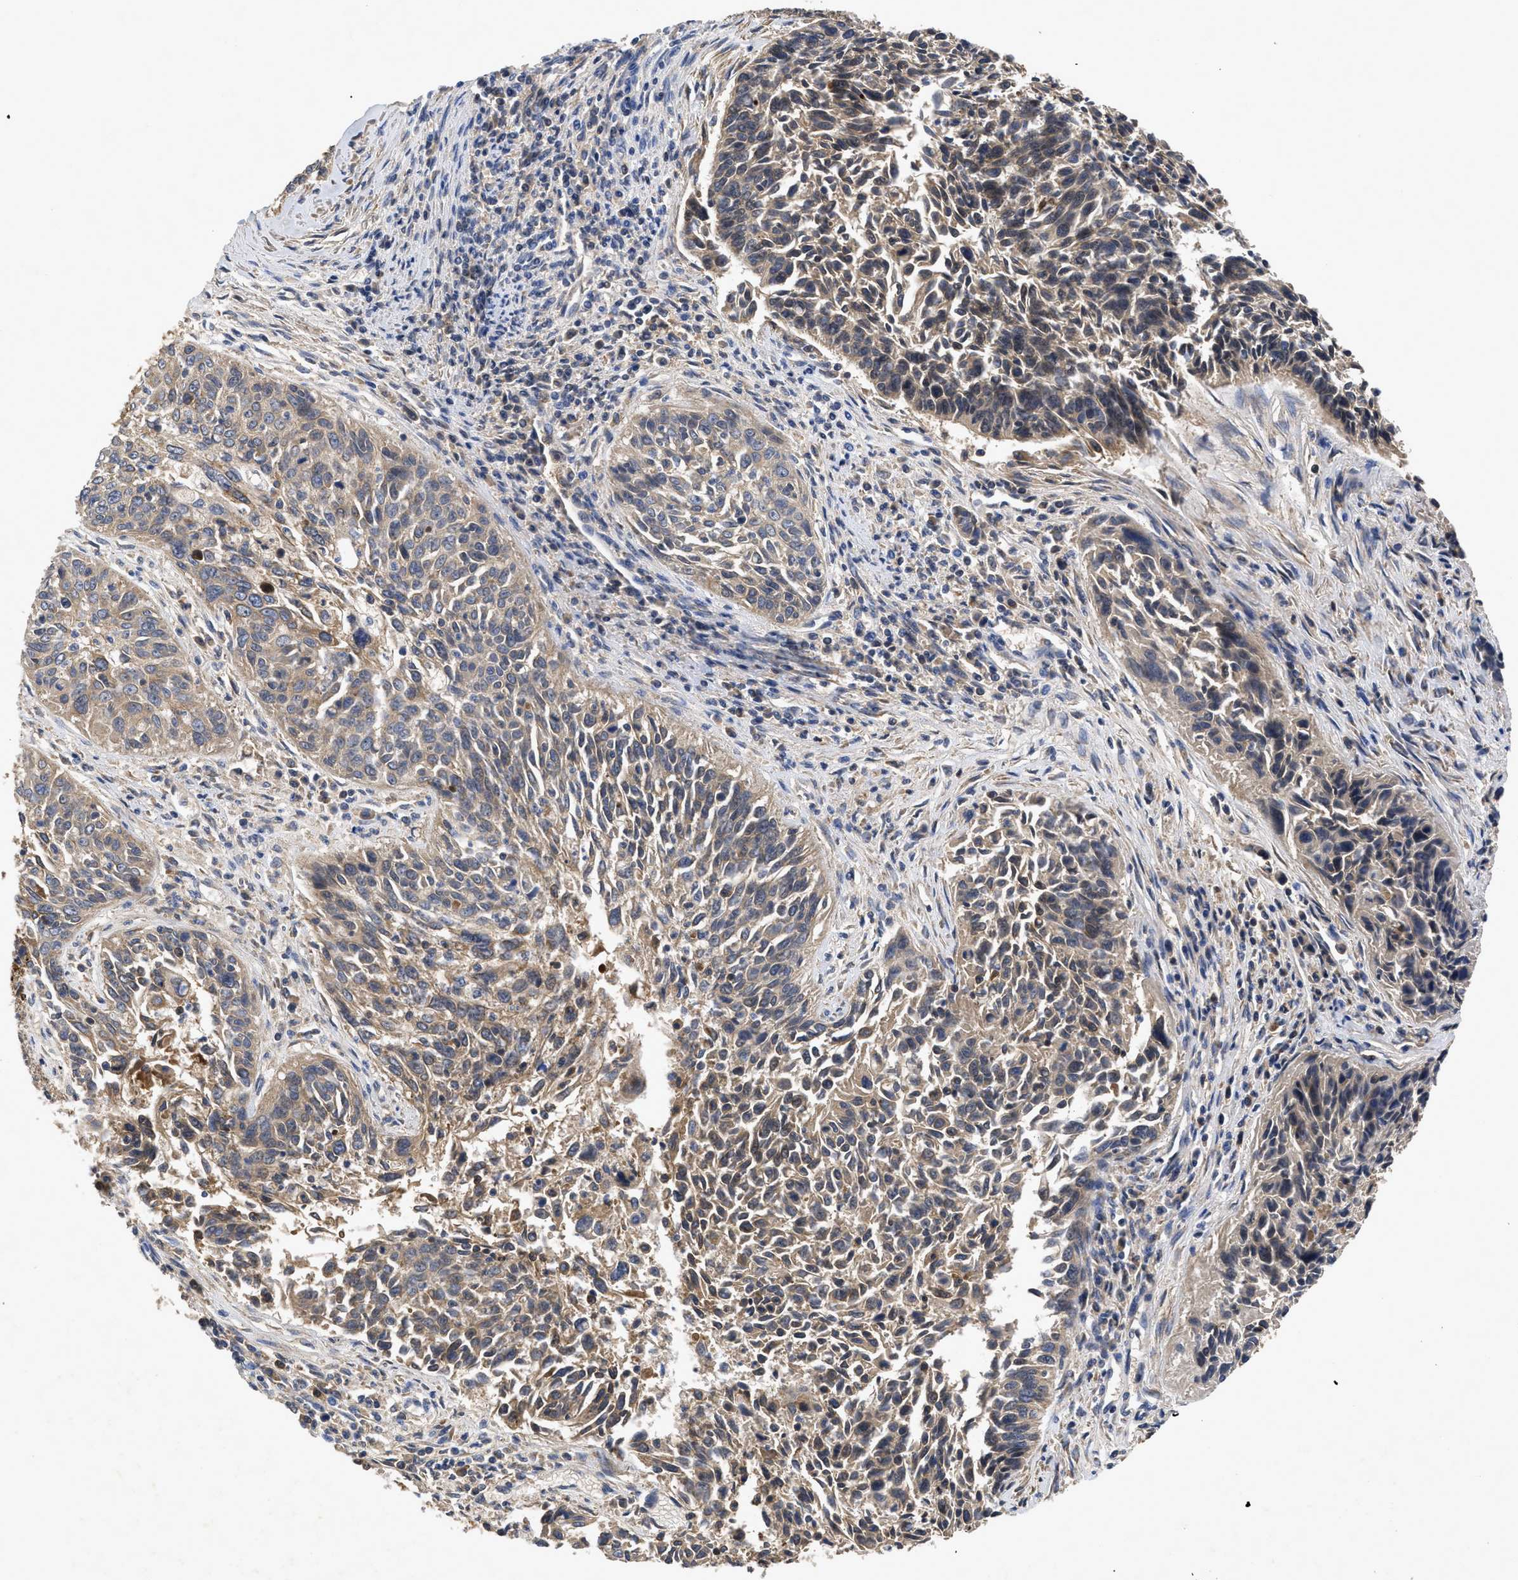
{"staining": {"intensity": "moderate", "quantity": ">75%", "location": "cytoplasmic/membranous"}, "tissue": "cervical cancer", "cell_type": "Tumor cells", "image_type": "cancer", "snomed": [{"axis": "morphology", "description": "Squamous cell carcinoma, NOS"}, {"axis": "topography", "description": "Cervix"}], "caption": "Immunohistochemical staining of cervical squamous cell carcinoma shows moderate cytoplasmic/membranous protein staining in approximately >75% of tumor cells. Using DAB (brown) and hematoxylin (blue) stains, captured at high magnification using brightfield microscopy.", "gene": "LRRC3", "patient": {"sex": "female", "age": 55}}